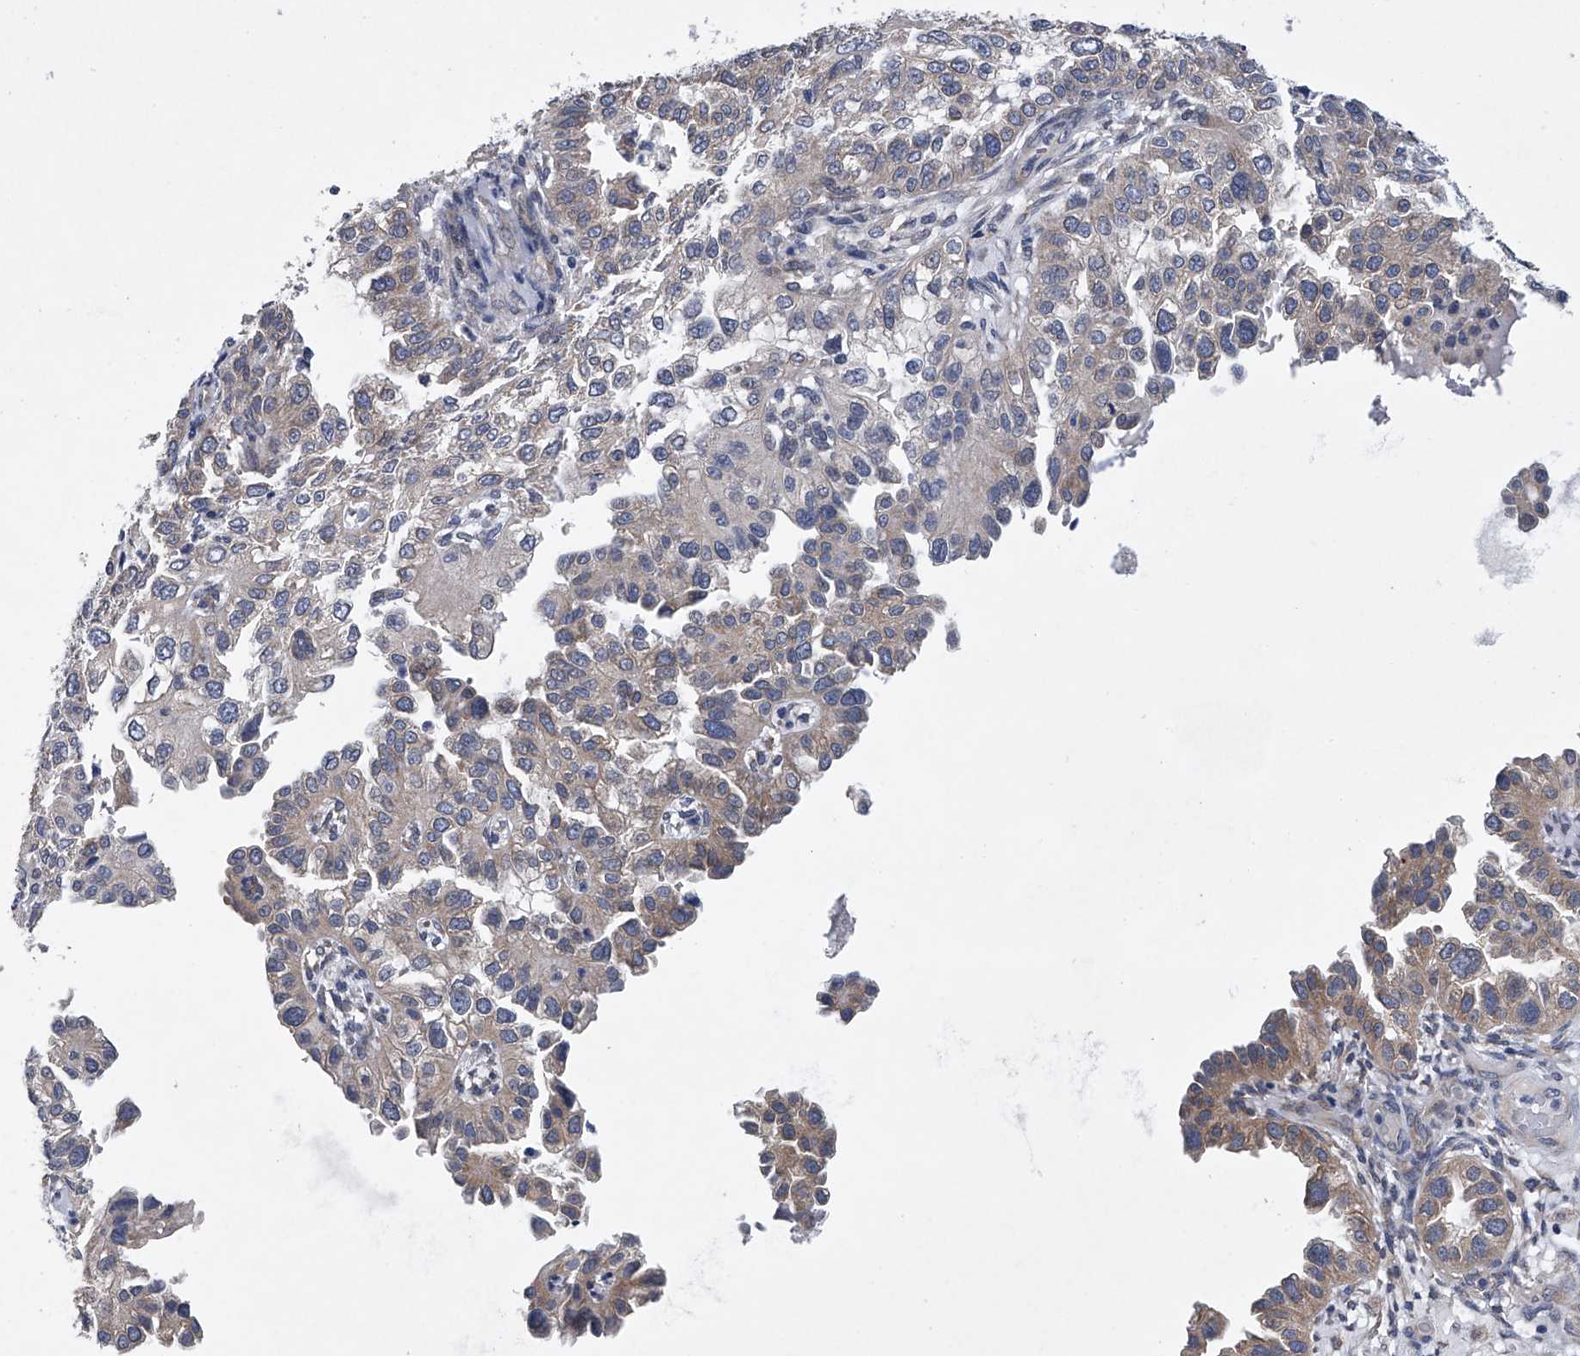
{"staining": {"intensity": "moderate", "quantity": "<25%", "location": "cytoplasmic/membranous"}, "tissue": "endometrial cancer", "cell_type": "Tumor cells", "image_type": "cancer", "snomed": [{"axis": "morphology", "description": "Adenocarcinoma, NOS"}, {"axis": "topography", "description": "Endometrium"}], "caption": "Brown immunohistochemical staining in human endometrial cancer (adenocarcinoma) exhibits moderate cytoplasmic/membranous staining in about <25% of tumor cells.", "gene": "RNF5", "patient": {"sex": "female", "age": 85}}